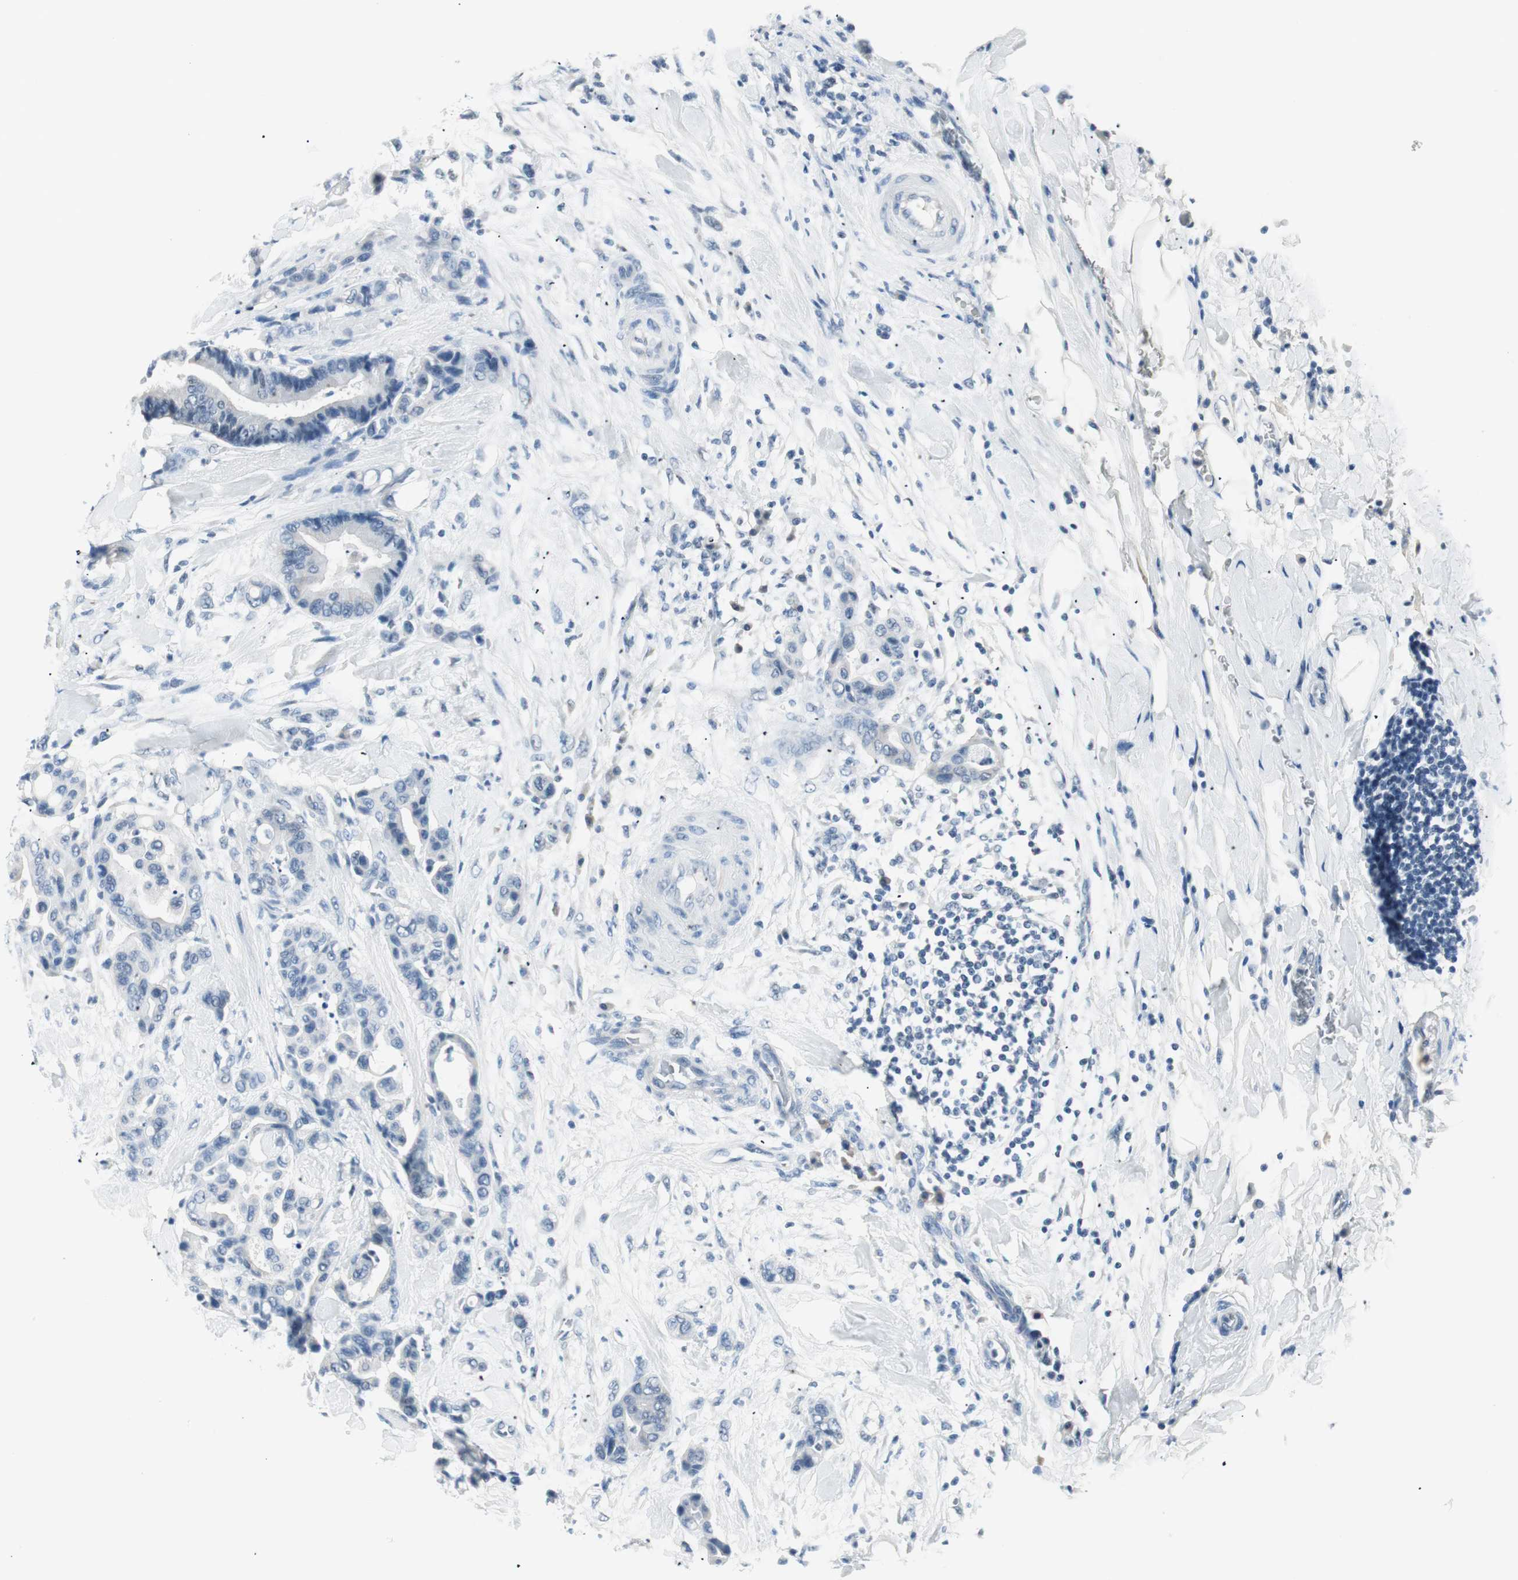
{"staining": {"intensity": "negative", "quantity": "none", "location": "none"}, "tissue": "colorectal cancer", "cell_type": "Tumor cells", "image_type": "cancer", "snomed": [{"axis": "morphology", "description": "Normal tissue, NOS"}, {"axis": "morphology", "description": "Adenocarcinoma, NOS"}, {"axis": "topography", "description": "Colon"}], "caption": "The histopathology image shows no staining of tumor cells in colorectal adenocarcinoma.", "gene": "HOXB13", "patient": {"sex": "male", "age": 82}}